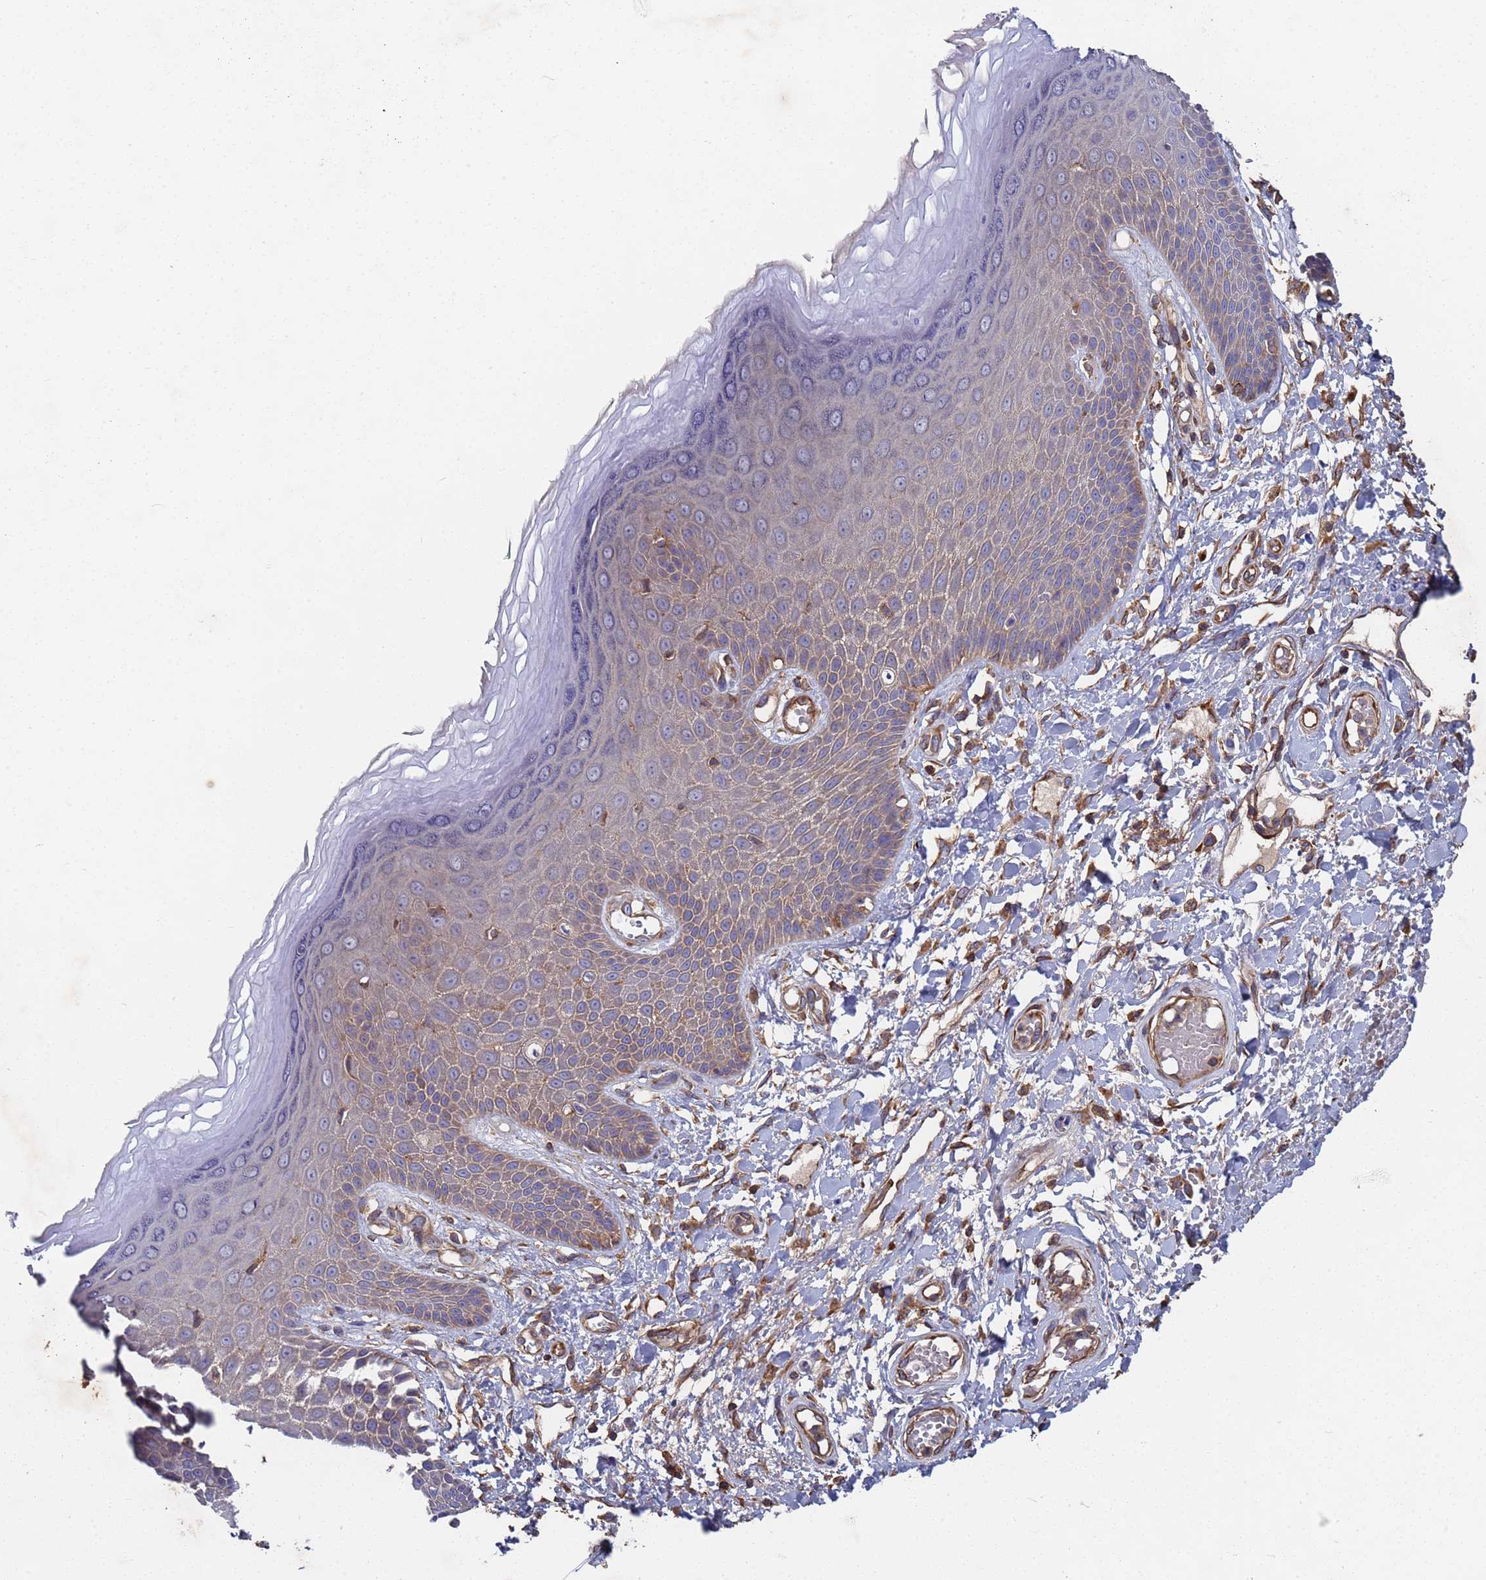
{"staining": {"intensity": "weak", "quantity": "25%-75%", "location": "cytoplasmic/membranous"}, "tissue": "skin", "cell_type": "Epidermal cells", "image_type": "normal", "snomed": [{"axis": "morphology", "description": "Normal tissue, NOS"}, {"axis": "topography", "description": "Anal"}], "caption": "Unremarkable skin exhibits weak cytoplasmic/membranous staining in about 25%-75% of epidermal cells, visualized by immunohistochemistry. Nuclei are stained in blue.", "gene": "PYCR1", "patient": {"sex": "male", "age": 78}}